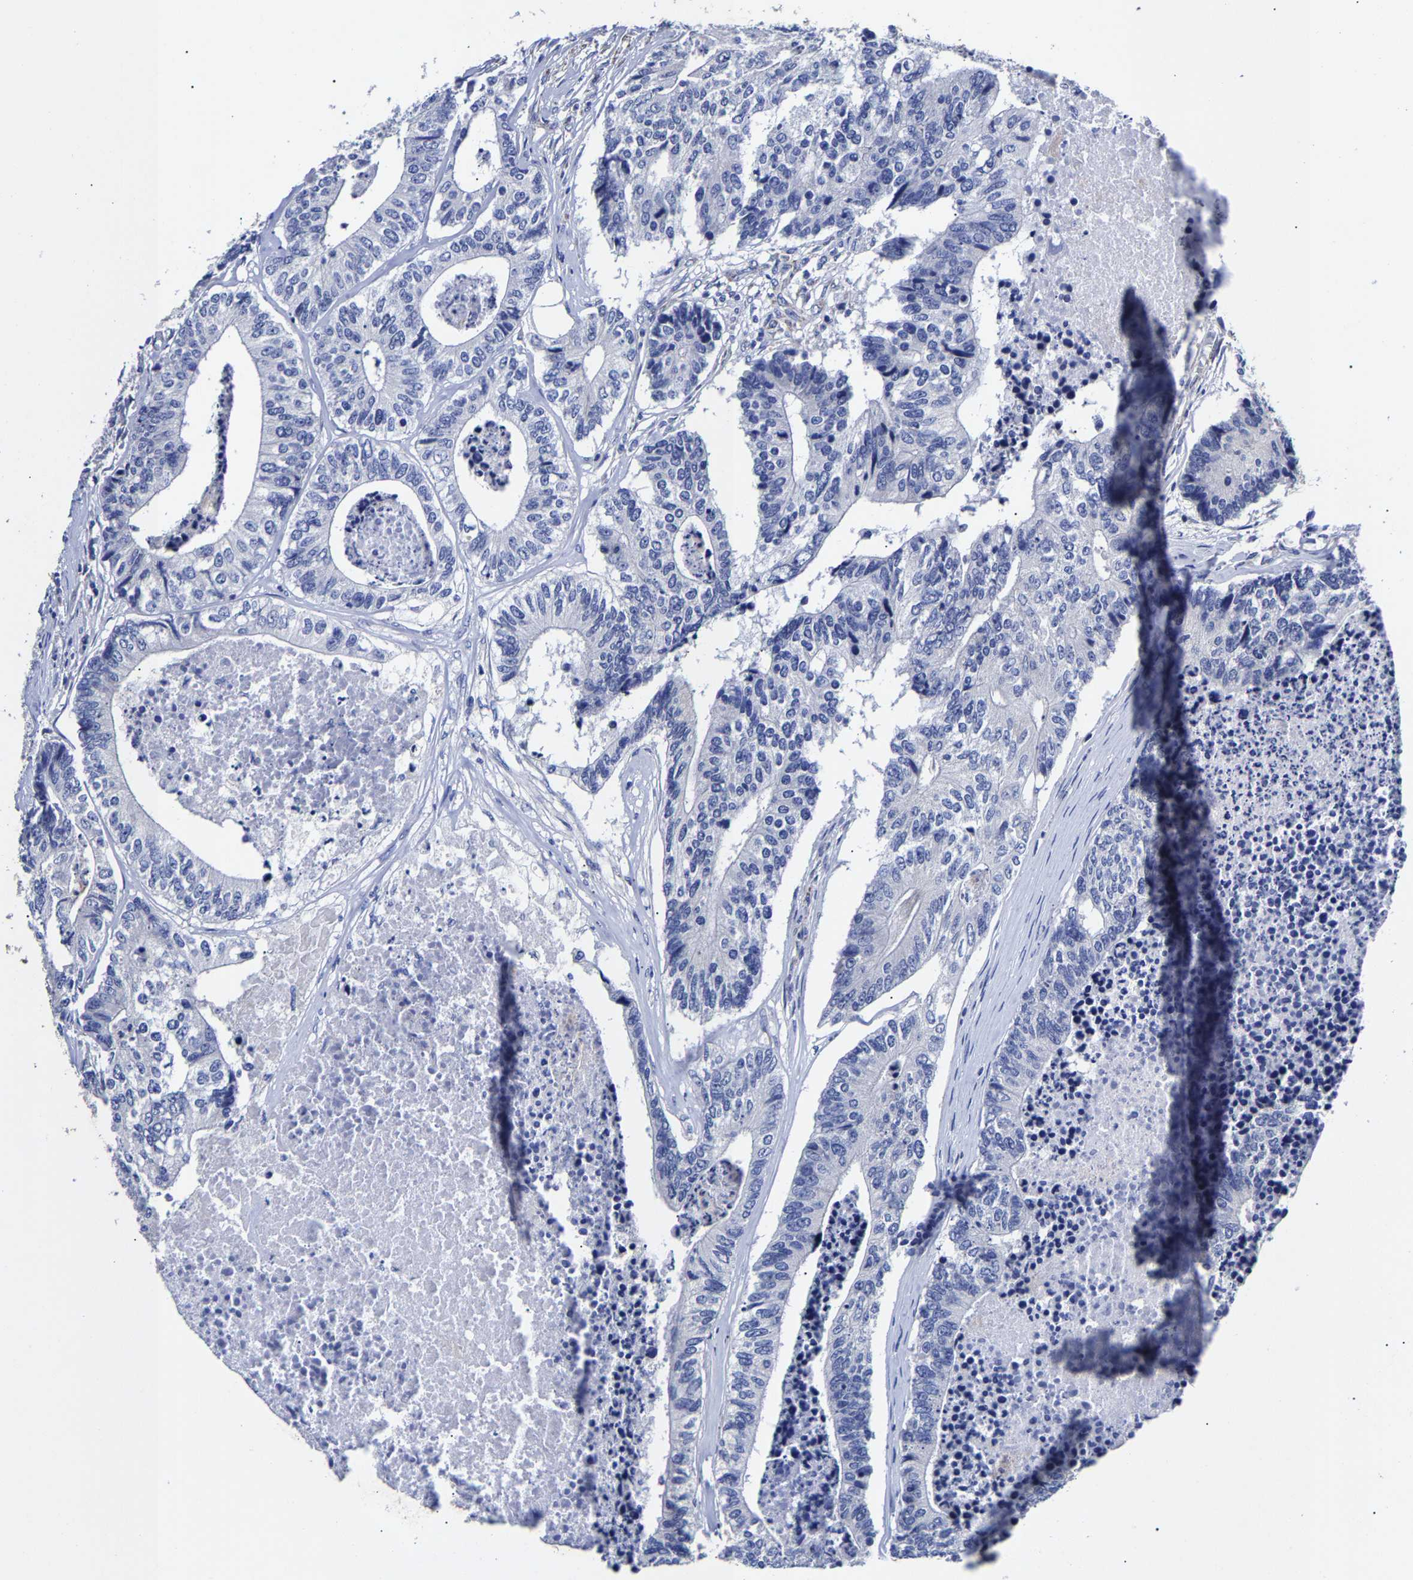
{"staining": {"intensity": "negative", "quantity": "none", "location": "none"}, "tissue": "colorectal cancer", "cell_type": "Tumor cells", "image_type": "cancer", "snomed": [{"axis": "morphology", "description": "Adenocarcinoma, NOS"}, {"axis": "topography", "description": "Colon"}], "caption": "There is no significant expression in tumor cells of colorectal cancer.", "gene": "AASS", "patient": {"sex": "female", "age": 67}}